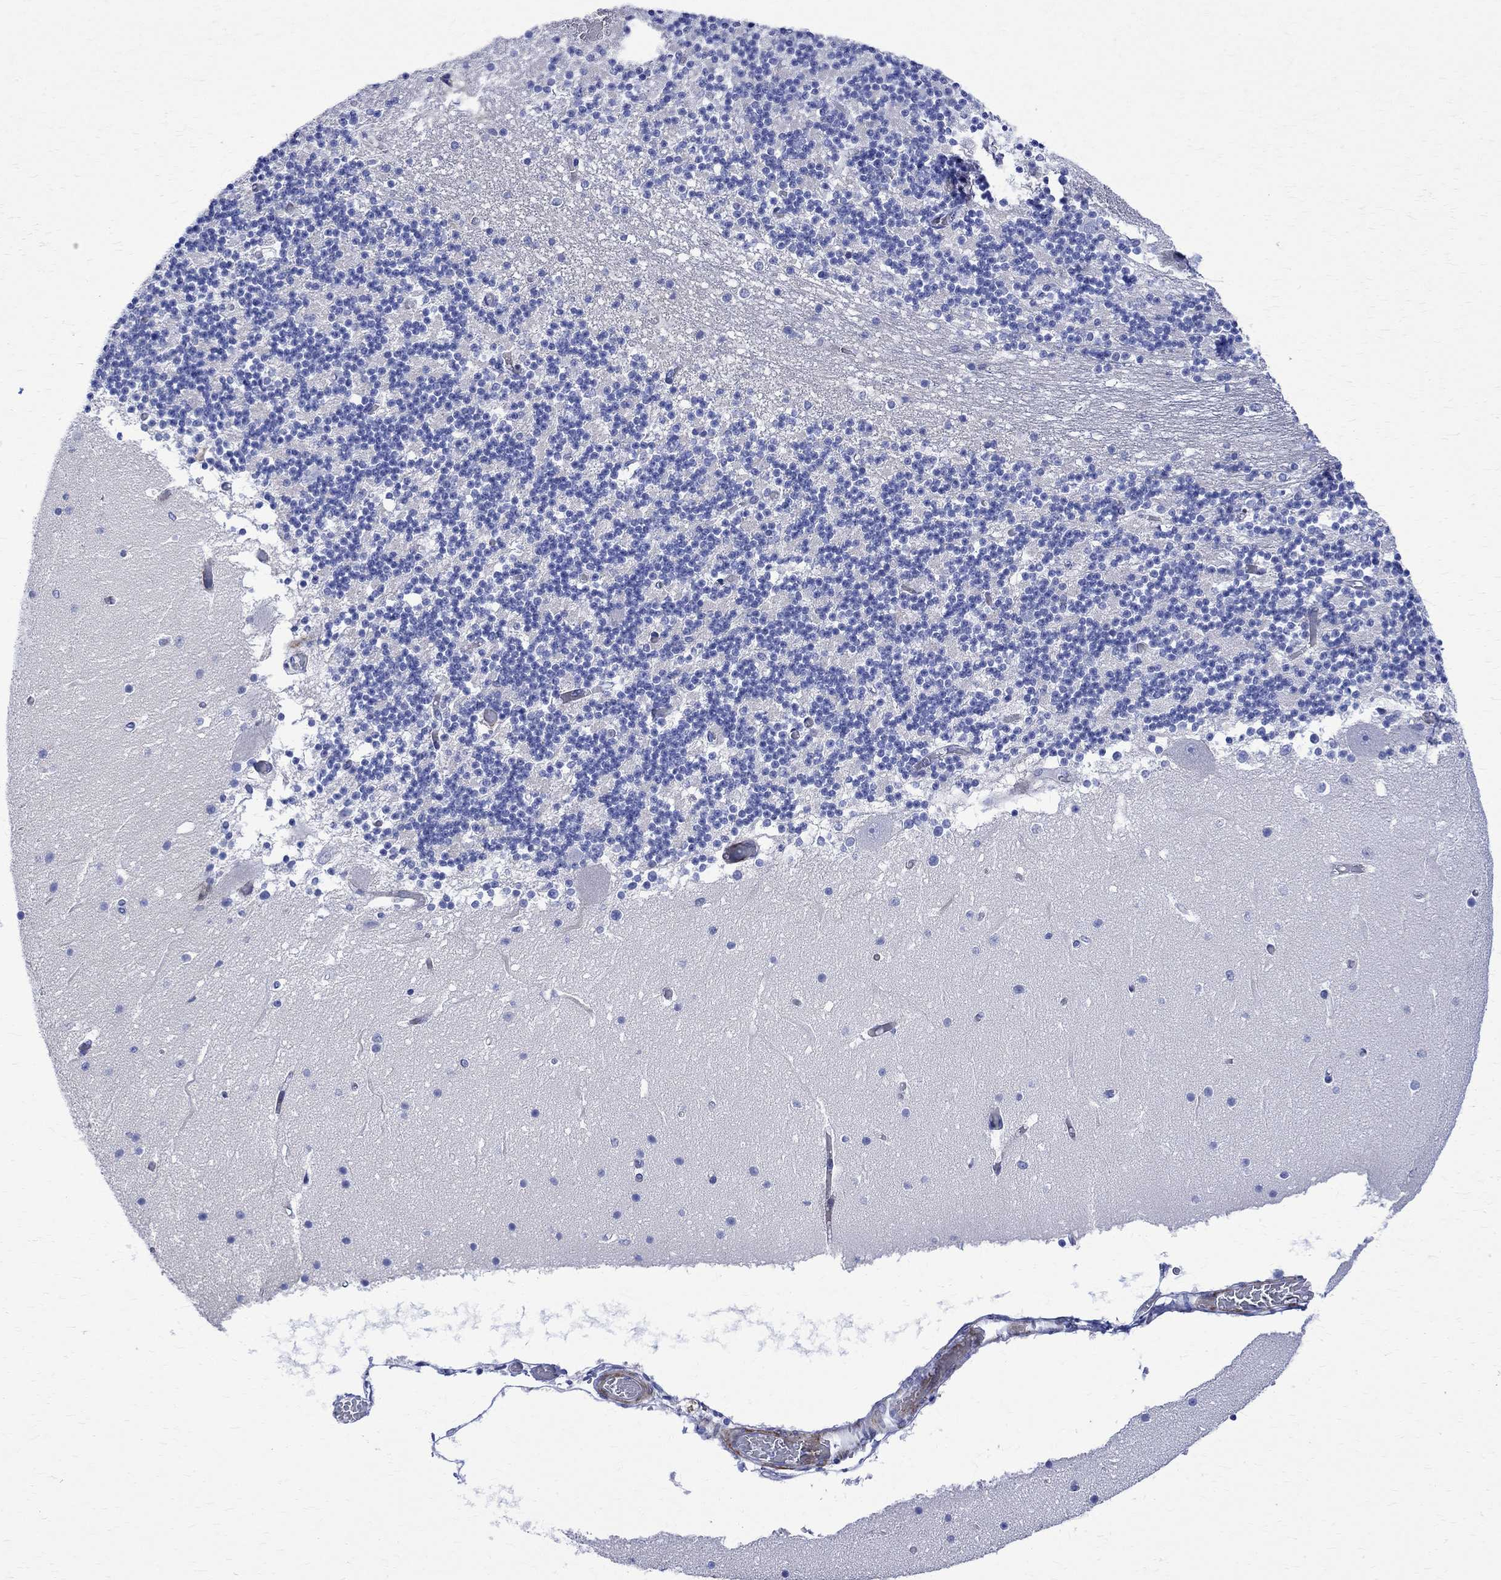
{"staining": {"intensity": "negative", "quantity": "none", "location": "none"}, "tissue": "cerebellum", "cell_type": "Cells in granular layer", "image_type": "normal", "snomed": [{"axis": "morphology", "description": "Normal tissue, NOS"}, {"axis": "topography", "description": "Cerebellum"}], "caption": "Immunohistochemistry (IHC) histopathology image of normal cerebellum: cerebellum stained with DAB (3,3'-diaminobenzidine) shows no significant protein positivity in cells in granular layer. Nuclei are stained in blue.", "gene": "PARVB", "patient": {"sex": "female", "age": 28}}